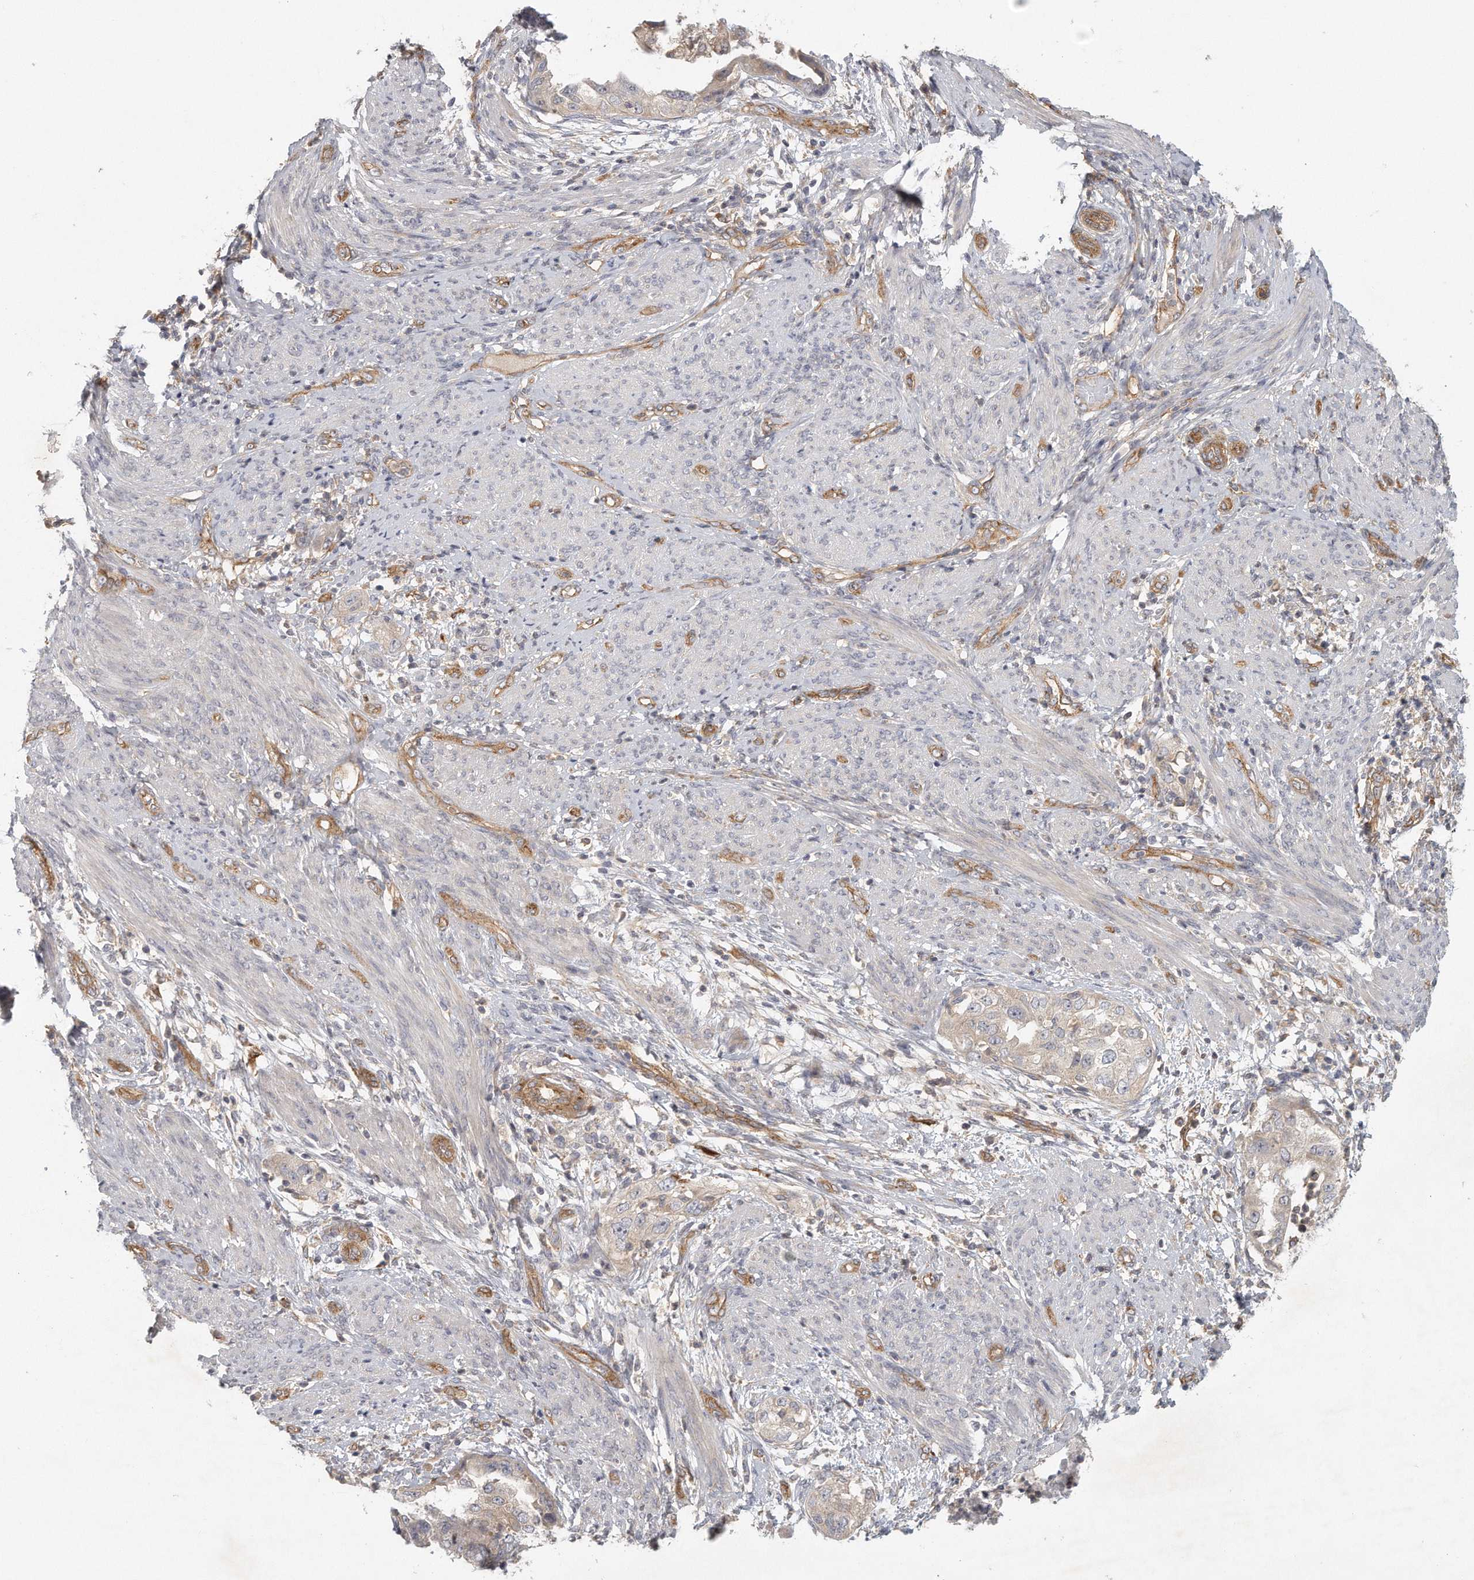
{"staining": {"intensity": "negative", "quantity": "none", "location": "none"}, "tissue": "endometrial cancer", "cell_type": "Tumor cells", "image_type": "cancer", "snomed": [{"axis": "morphology", "description": "Adenocarcinoma, NOS"}, {"axis": "topography", "description": "Endometrium"}], "caption": "A high-resolution photomicrograph shows IHC staining of endometrial cancer (adenocarcinoma), which displays no significant expression in tumor cells.", "gene": "MTERF4", "patient": {"sex": "female", "age": 85}}